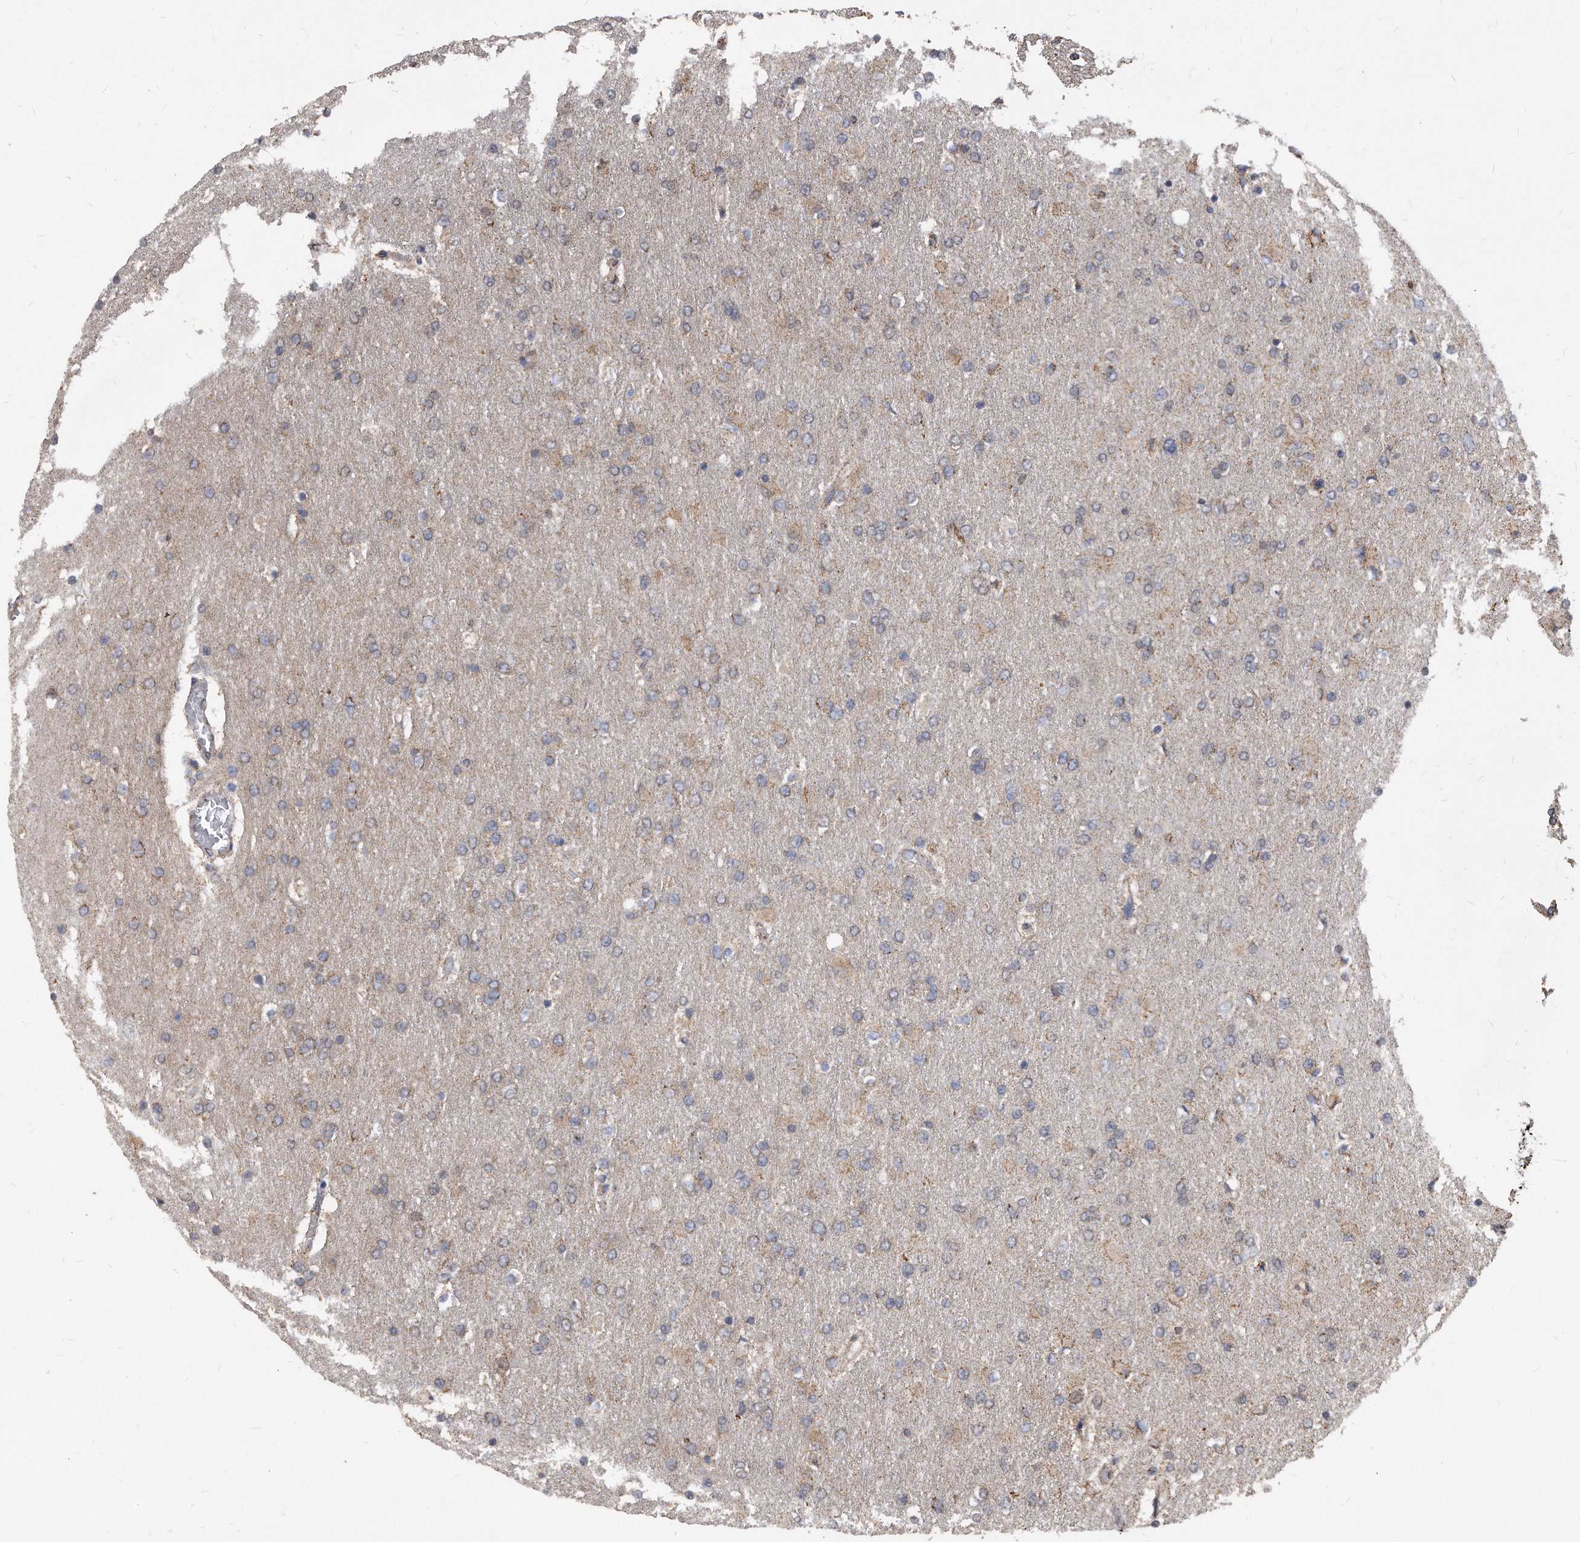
{"staining": {"intensity": "weak", "quantity": "<25%", "location": "cytoplasmic/membranous"}, "tissue": "glioma", "cell_type": "Tumor cells", "image_type": "cancer", "snomed": [{"axis": "morphology", "description": "Glioma, malignant, High grade"}, {"axis": "topography", "description": "Cerebral cortex"}], "caption": "Tumor cells are negative for brown protein staining in malignant glioma (high-grade).", "gene": "DUSP22", "patient": {"sex": "female", "age": 36}}